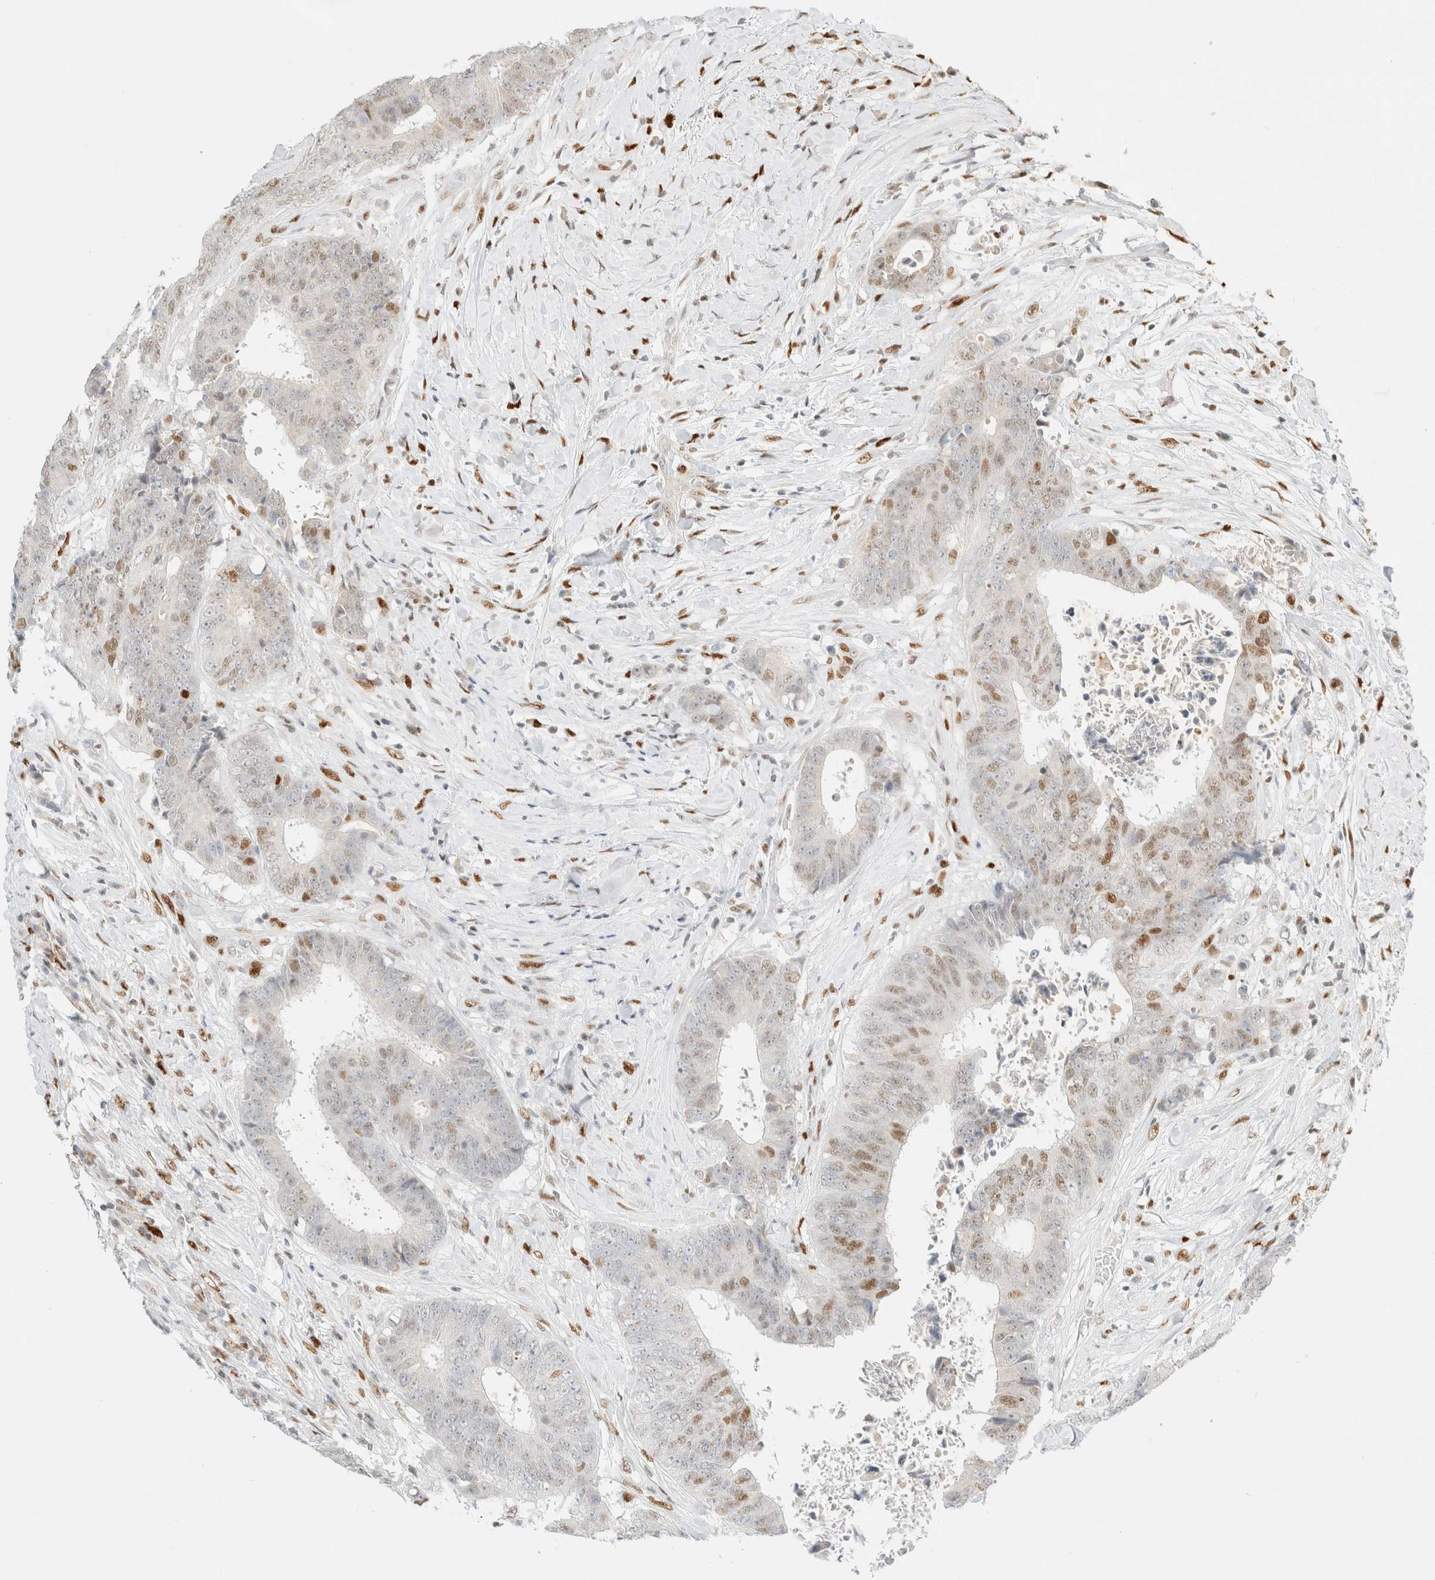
{"staining": {"intensity": "moderate", "quantity": "<25%", "location": "nuclear"}, "tissue": "colorectal cancer", "cell_type": "Tumor cells", "image_type": "cancer", "snomed": [{"axis": "morphology", "description": "Adenocarcinoma, NOS"}, {"axis": "topography", "description": "Rectum"}], "caption": "An immunohistochemistry histopathology image of neoplastic tissue is shown. Protein staining in brown labels moderate nuclear positivity in colorectal cancer within tumor cells. (brown staining indicates protein expression, while blue staining denotes nuclei).", "gene": "DDB2", "patient": {"sex": "male", "age": 72}}